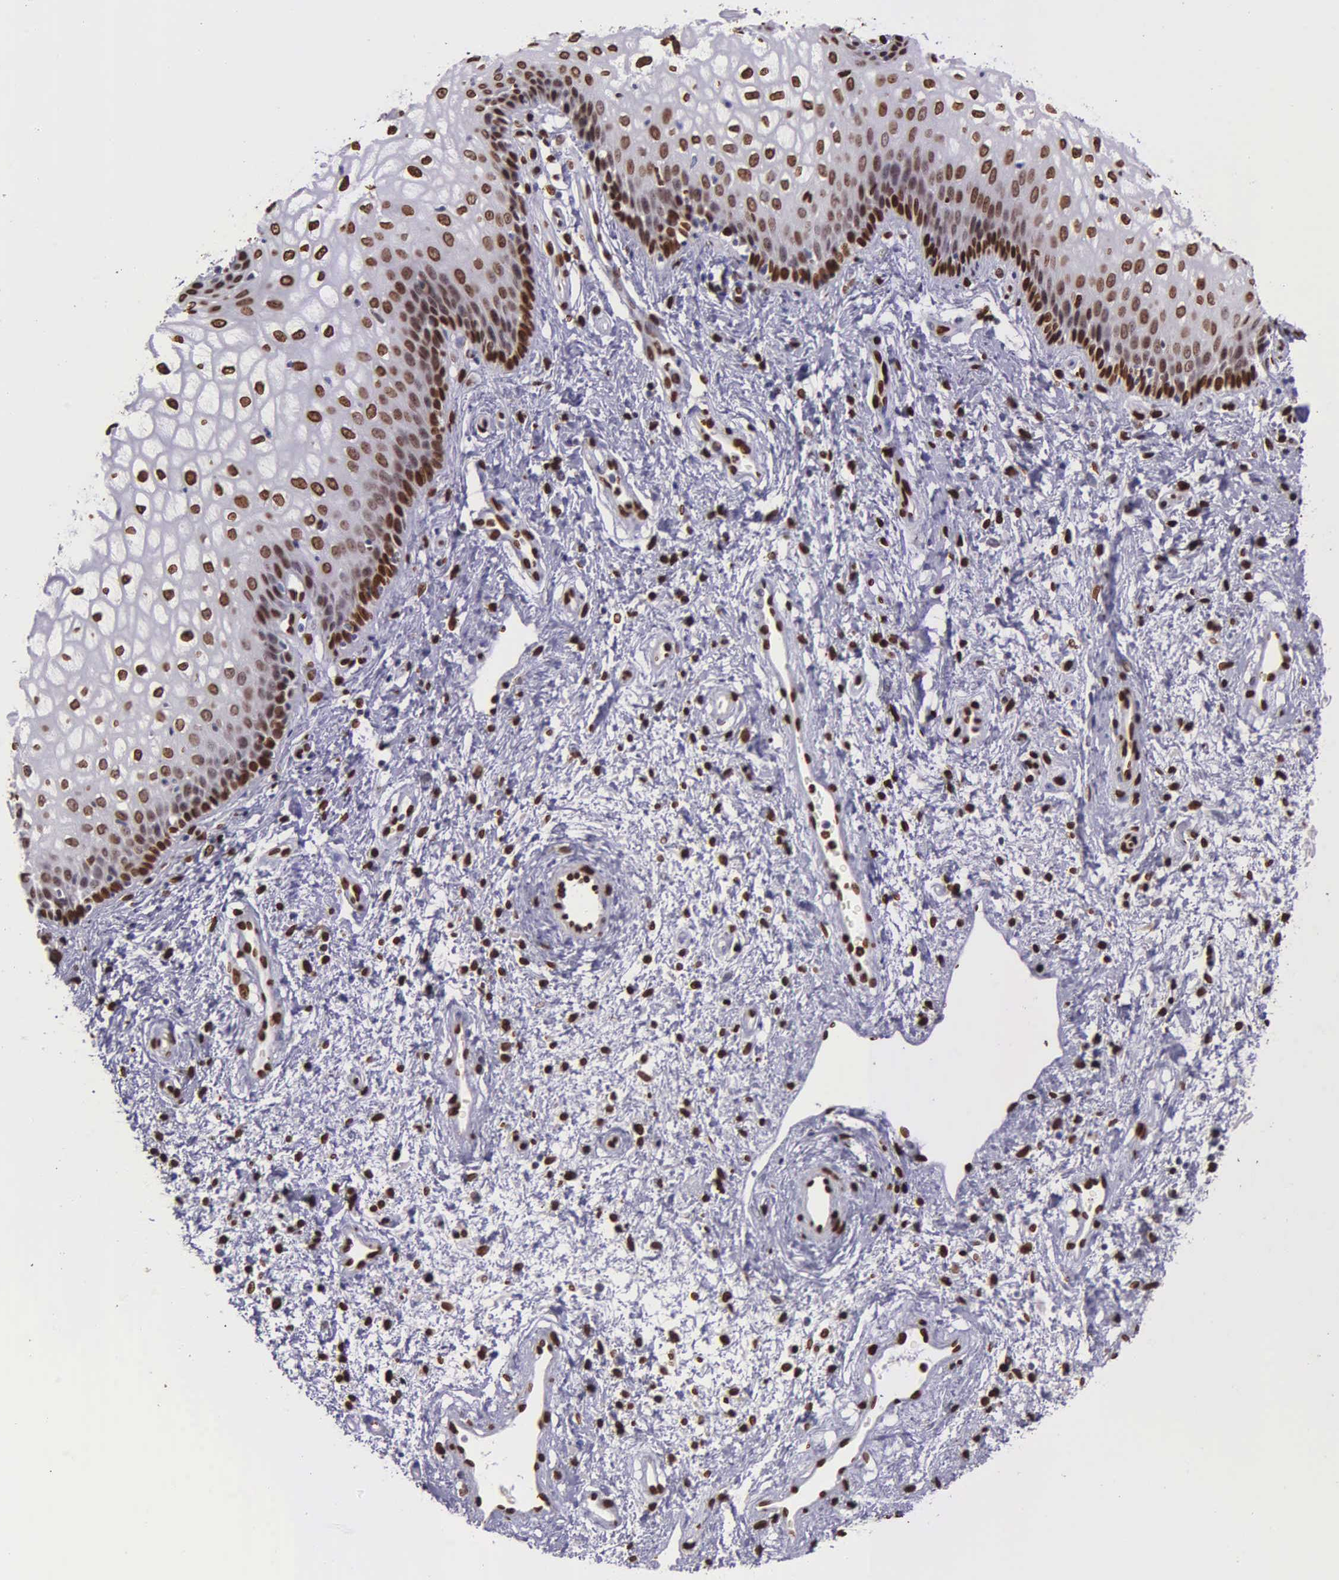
{"staining": {"intensity": "strong", "quantity": ">75%", "location": "nuclear"}, "tissue": "vagina", "cell_type": "Squamous epithelial cells", "image_type": "normal", "snomed": [{"axis": "morphology", "description": "Normal tissue, NOS"}, {"axis": "topography", "description": "Vagina"}], "caption": "Immunohistochemistry of normal human vagina reveals high levels of strong nuclear staining in approximately >75% of squamous epithelial cells. (DAB (3,3'-diaminobenzidine) = brown stain, brightfield microscopy at high magnification).", "gene": "H1", "patient": {"sex": "female", "age": 34}}